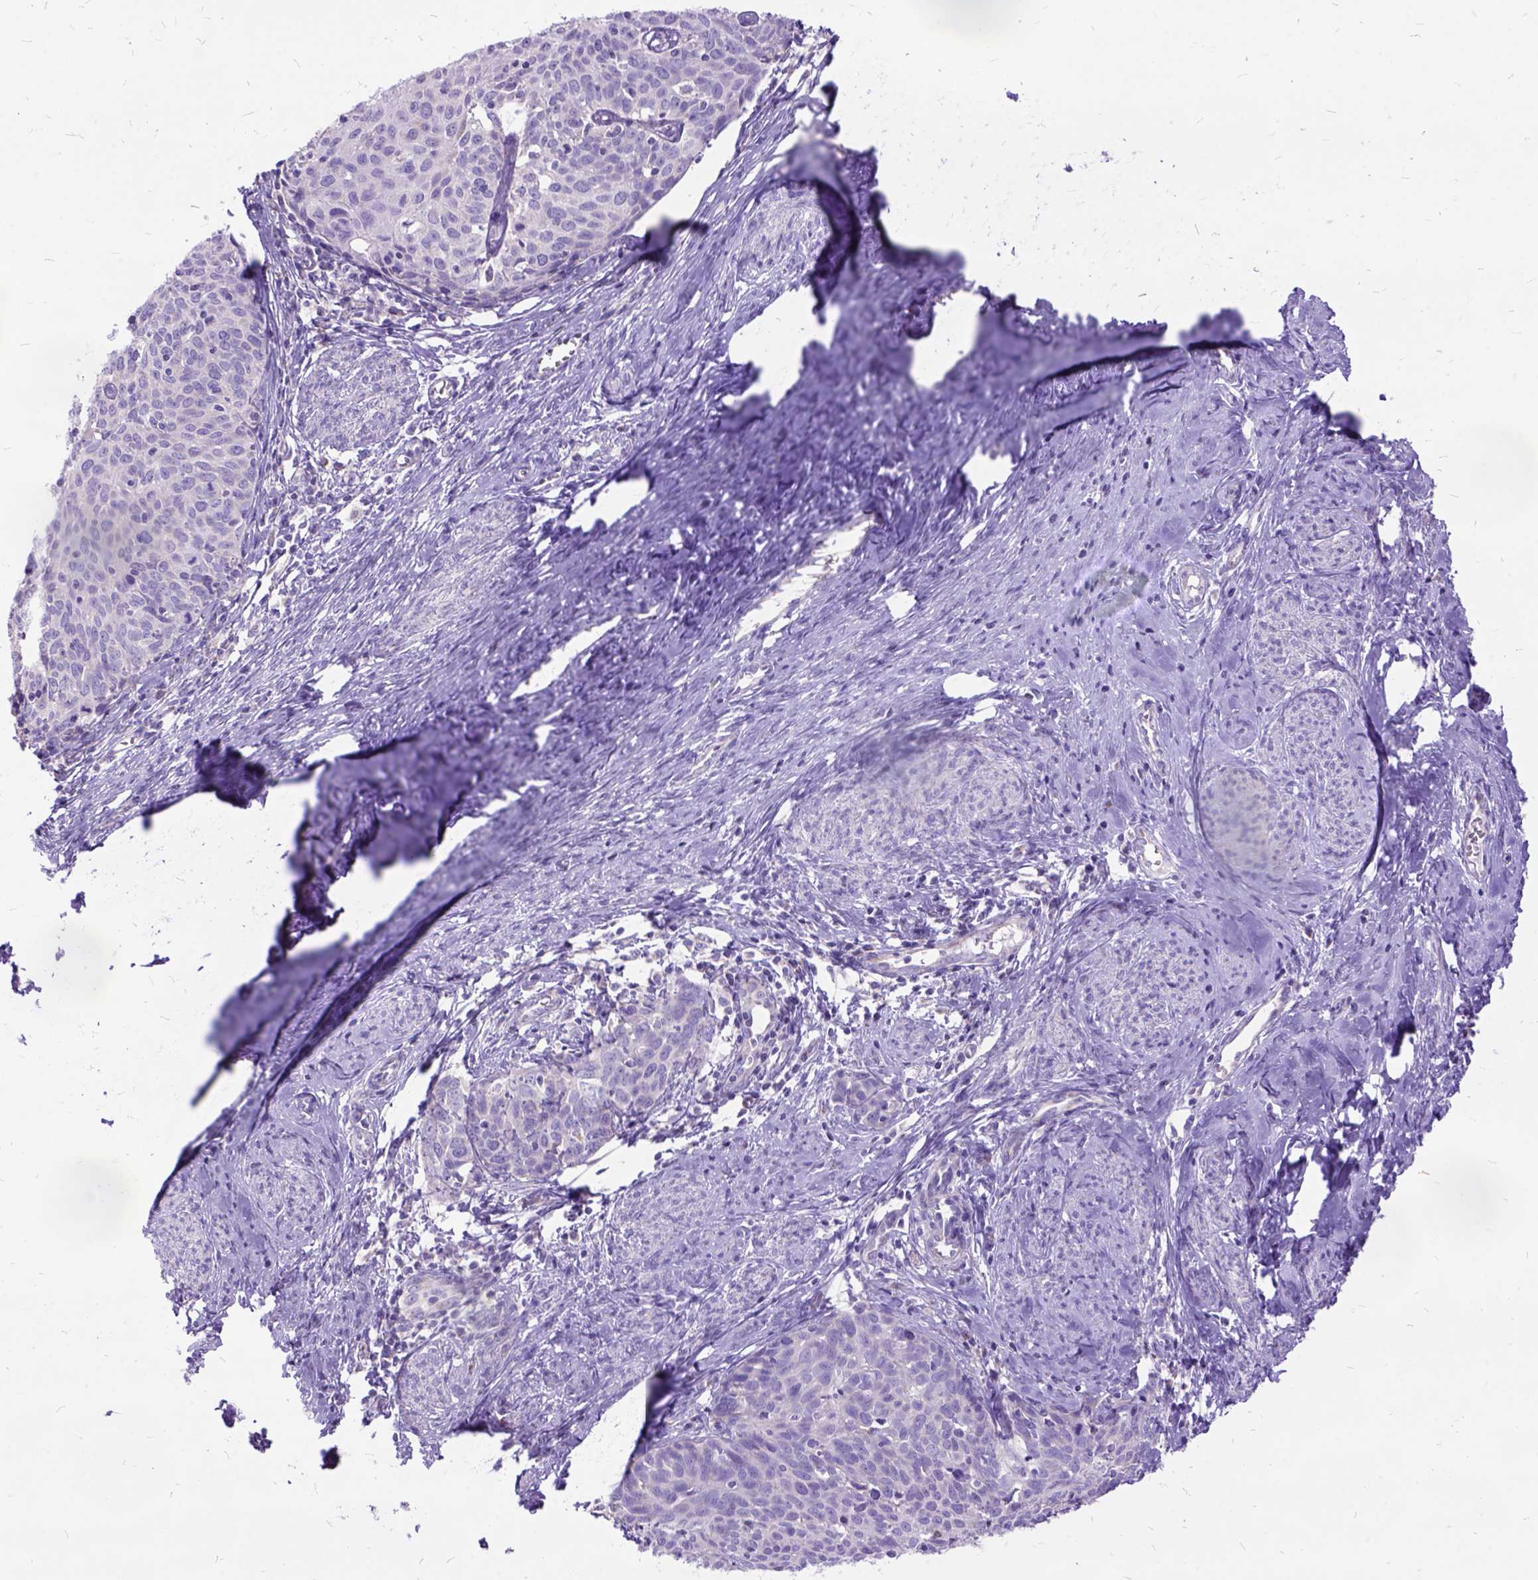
{"staining": {"intensity": "negative", "quantity": "none", "location": "none"}, "tissue": "cervical cancer", "cell_type": "Tumor cells", "image_type": "cancer", "snomed": [{"axis": "morphology", "description": "Squamous cell carcinoma, NOS"}, {"axis": "topography", "description": "Cervix"}], "caption": "Protein analysis of cervical cancer (squamous cell carcinoma) displays no significant positivity in tumor cells.", "gene": "CTAG2", "patient": {"sex": "female", "age": 62}}